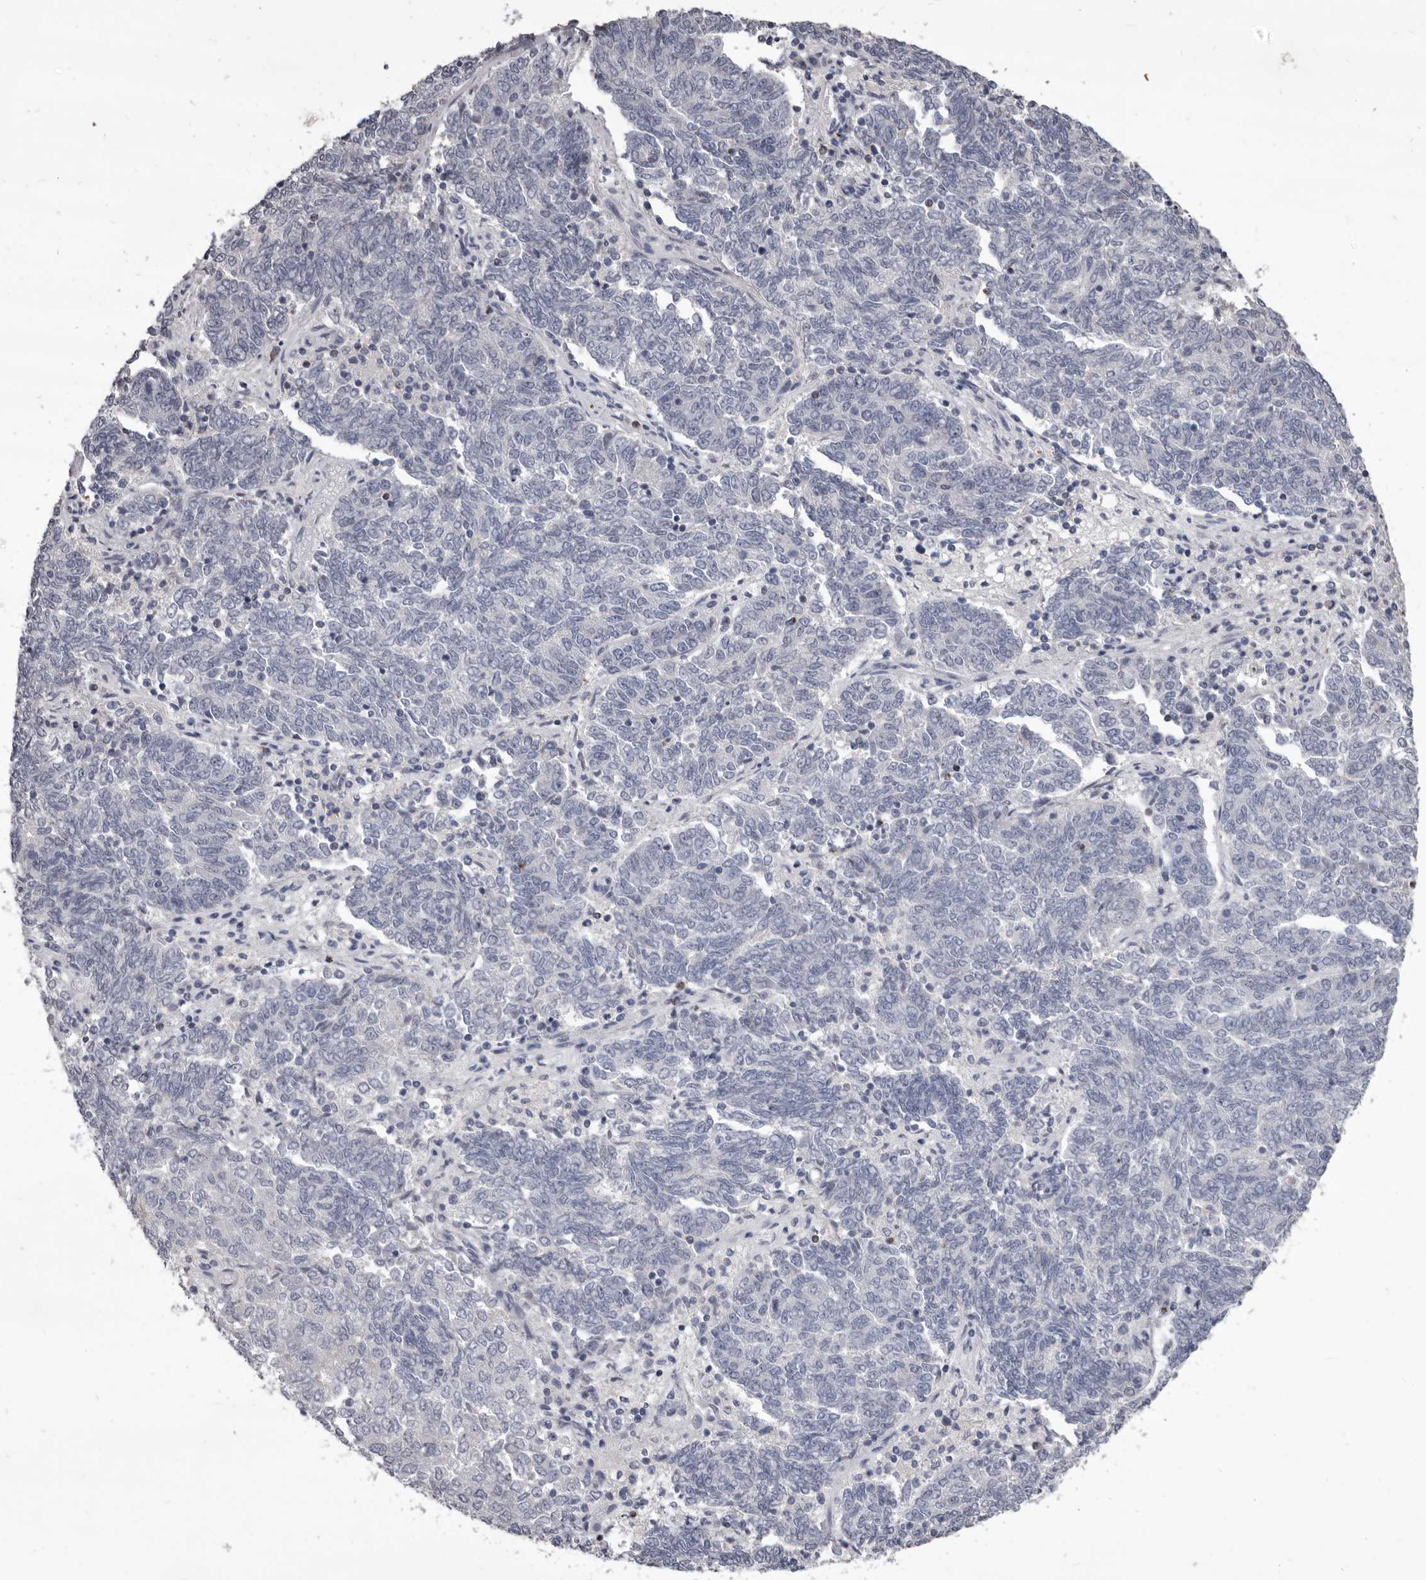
{"staining": {"intensity": "negative", "quantity": "none", "location": "none"}, "tissue": "endometrial cancer", "cell_type": "Tumor cells", "image_type": "cancer", "snomed": [{"axis": "morphology", "description": "Adenocarcinoma, NOS"}, {"axis": "topography", "description": "Endometrium"}], "caption": "A high-resolution image shows immunohistochemistry (IHC) staining of endometrial cancer, which displays no significant expression in tumor cells.", "gene": "GZMH", "patient": {"sex": "female", "age": 80}}